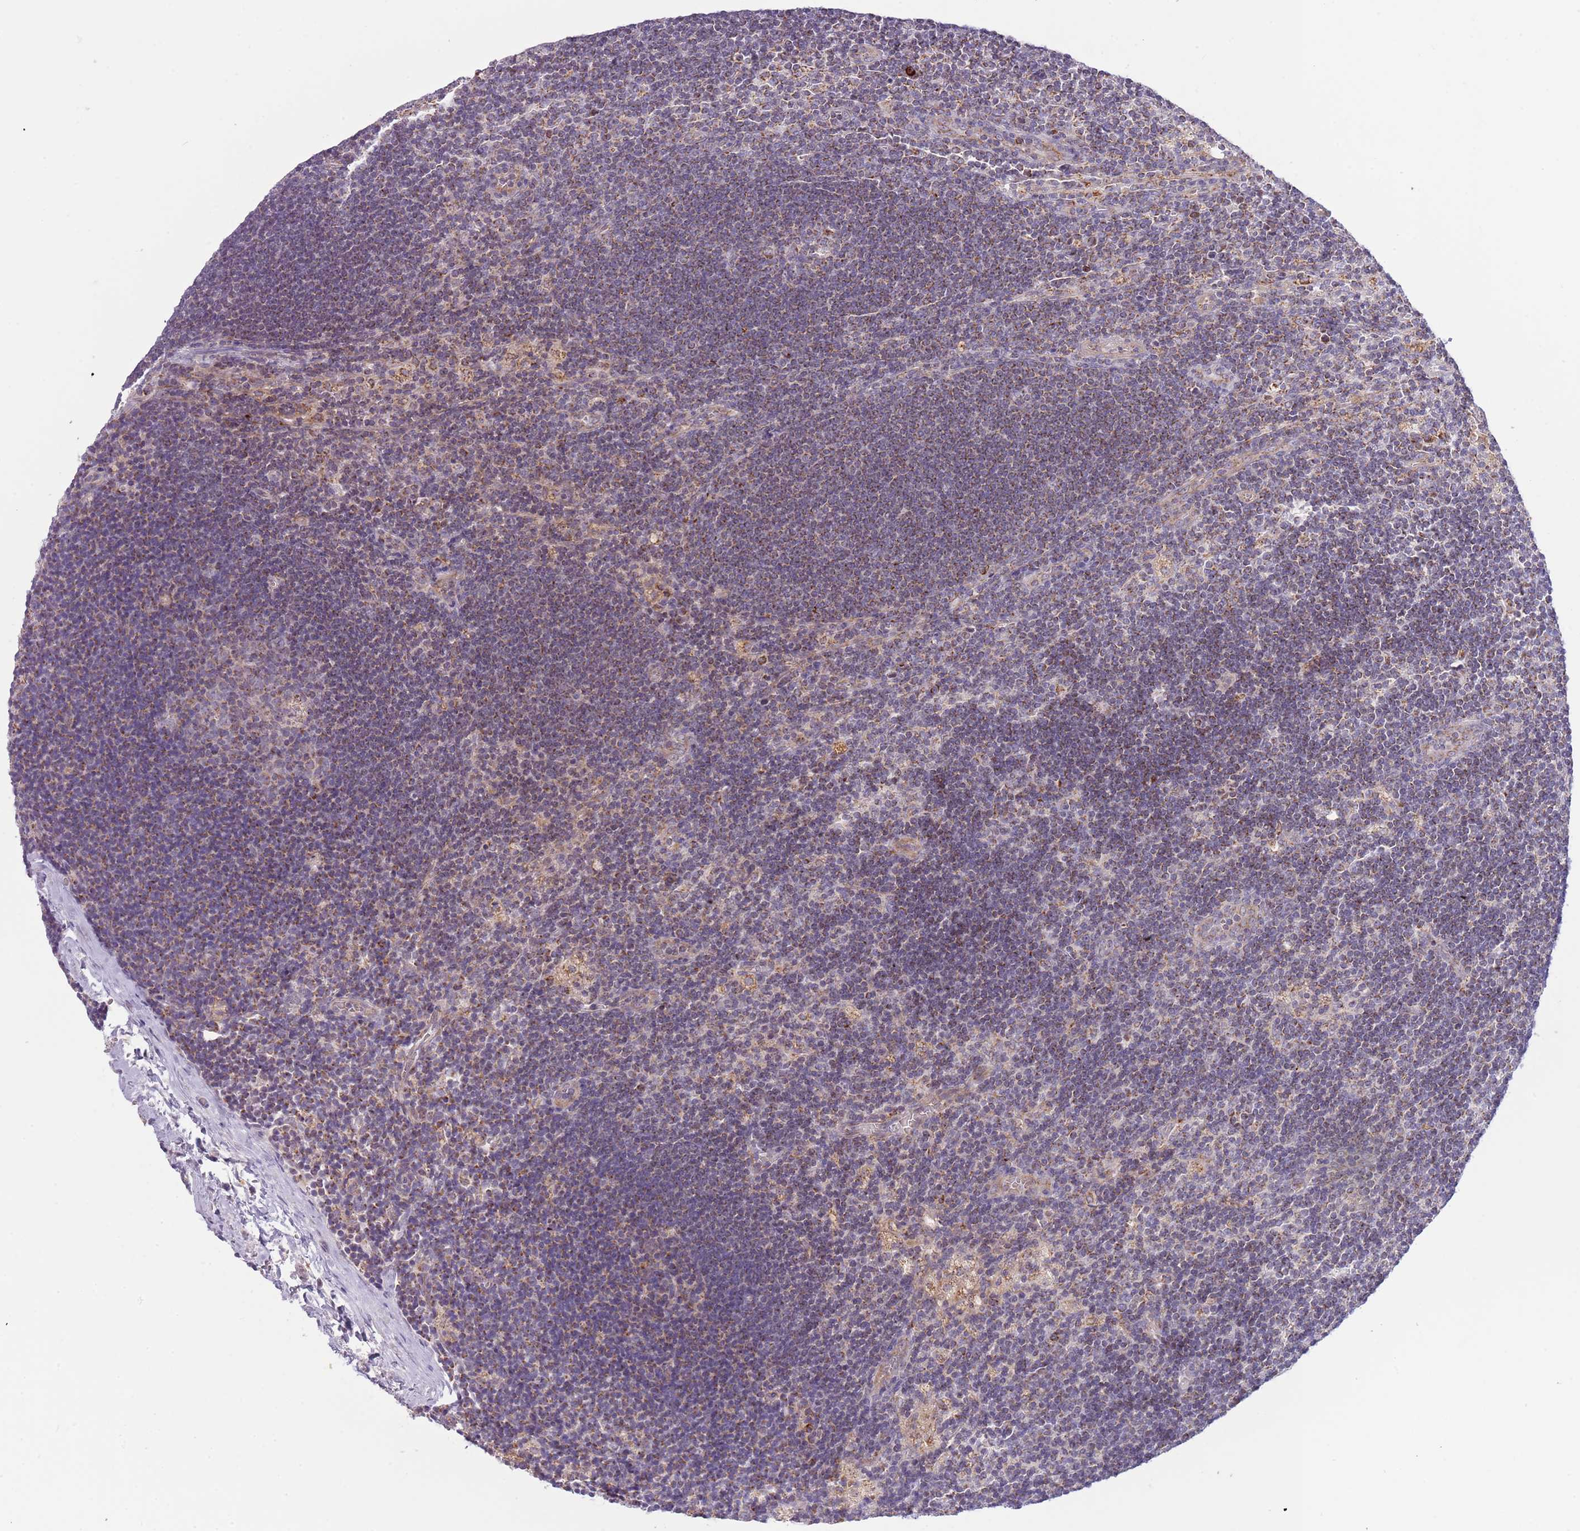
{"staining": {"intensity": "moderate", "quantity": "<25%", "location": "cytoplasmic/membranous"}, "tissue": "lymph node", "cell_type": "Germinal center cells", "image_type": "normal", "snomed": [{"axis": "morphology", "description": "Normal tissue, NOS"}, {"axis": "topography", "description": "Lymph node"}], "caption": "A histopathology image of human lymph node stained for a protein shows moderate cytoplasmic/membranous brown staining in germinal center cells.", "gene": "LHX6", "patient": {"sex": "male", "age": 24}}